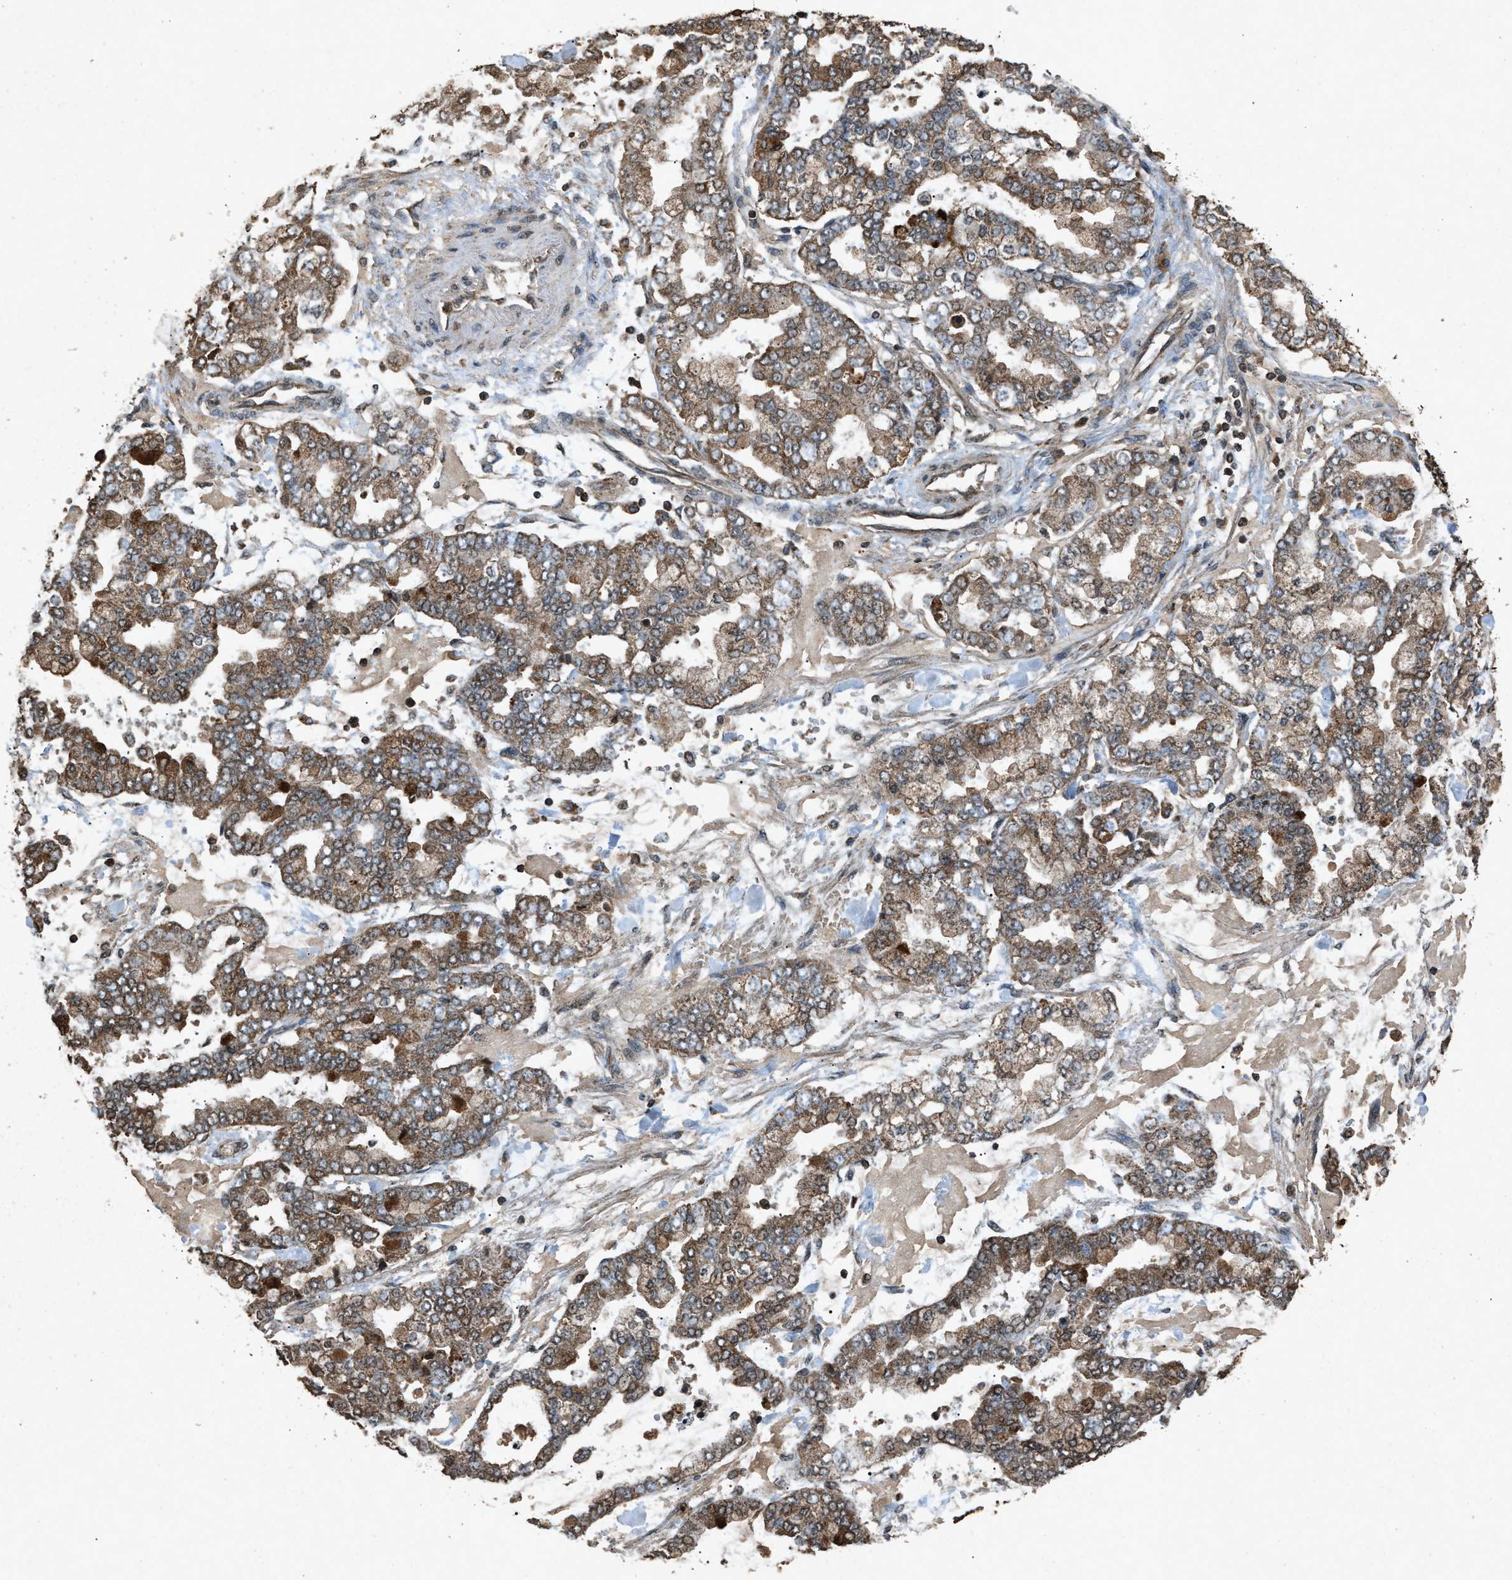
{"staining": {"intensity": "moderate", "quantity": ">75%", "location": "cytoplasmic/membranous"}, "tissue": "stomach cancer", "cell_type": "Tumor cells", "image_type": "cancer", "snomed": [{"axis": "morphology", "description": "Normal tissue, NOS"}, {"axis": "morphology", "description": "Adenocarcinoma, NOS"}, {"axis": "topography", "description": "Stomach, upper"}, {"axis": "topography", "description": "Stomach"}], "caption": "Immunohistochemistry (IHC) of stomach adenocarcinoma reveals medium levels of moderate cytoplasmic/membranous positivity in about >75% of tumor cells. (Stains: DAB in brown, nuclei in blue, Microscopy: brightfield microscopy at high magnification).", "gene": "OAS1", "patient": {"sex": "male", "age": 76}}